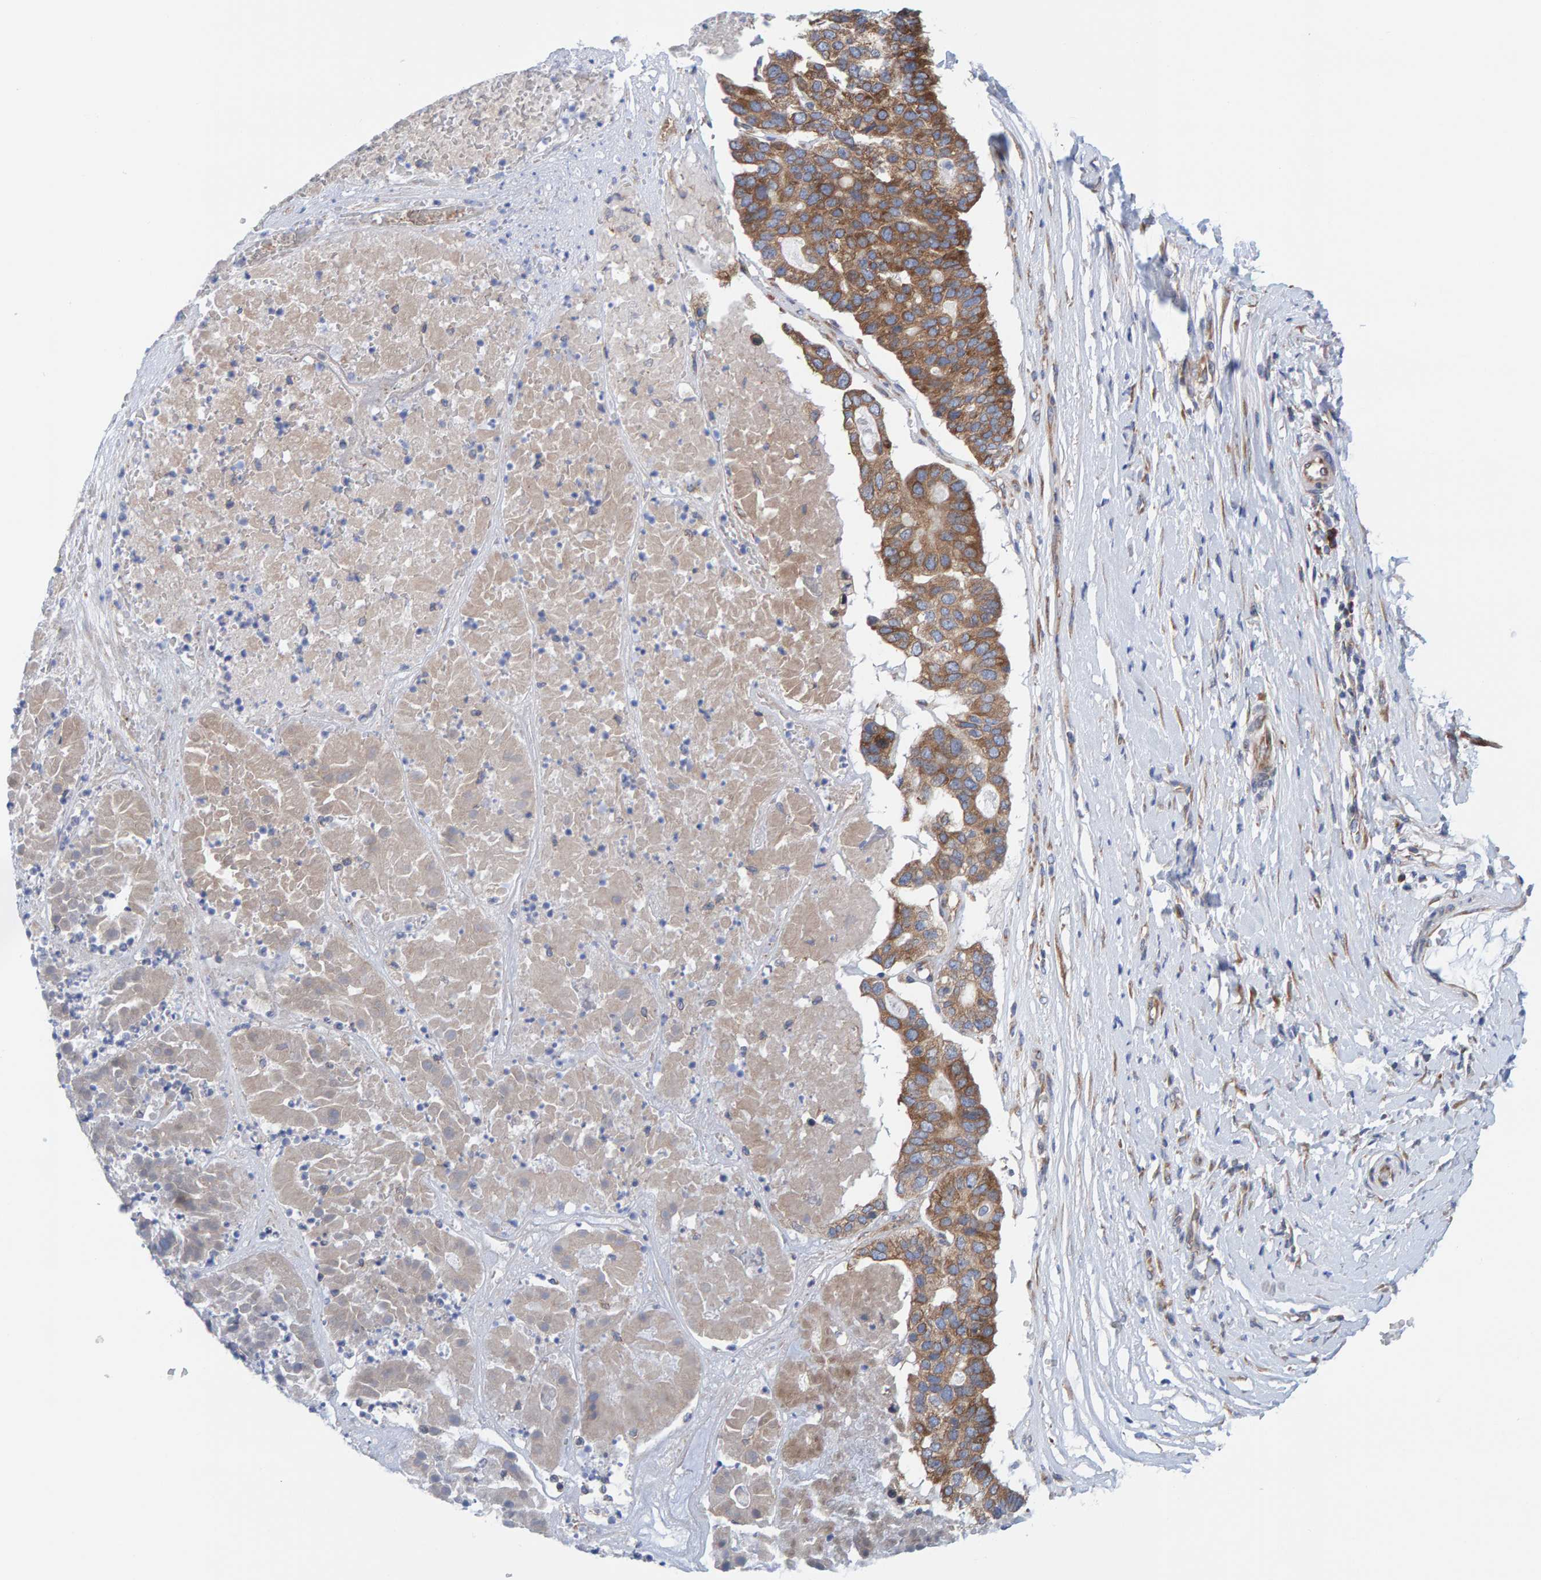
{"staining": {"intensity": "moderate", "quantity": ">75%", "location": "cytoplasmic/membranous"}, "tissue": "pancreatic cancer", "cell_type": "Tumor cells", "image_type": "cancer", "snomed": [{"axis": "morphology", "description": "Adenocarcinoma, NOS"}, {"axis": "topography", "description": "Pancreas"}], "caption": "This is an image of immunohistochemistry staining of pancreatic adenocarcinoma, which shows moderate staining in the cytoplasmic/membranous of tumor cells.", "gene": "CDK5RAP3", "patient": {"sex": "male", "age": 50}}